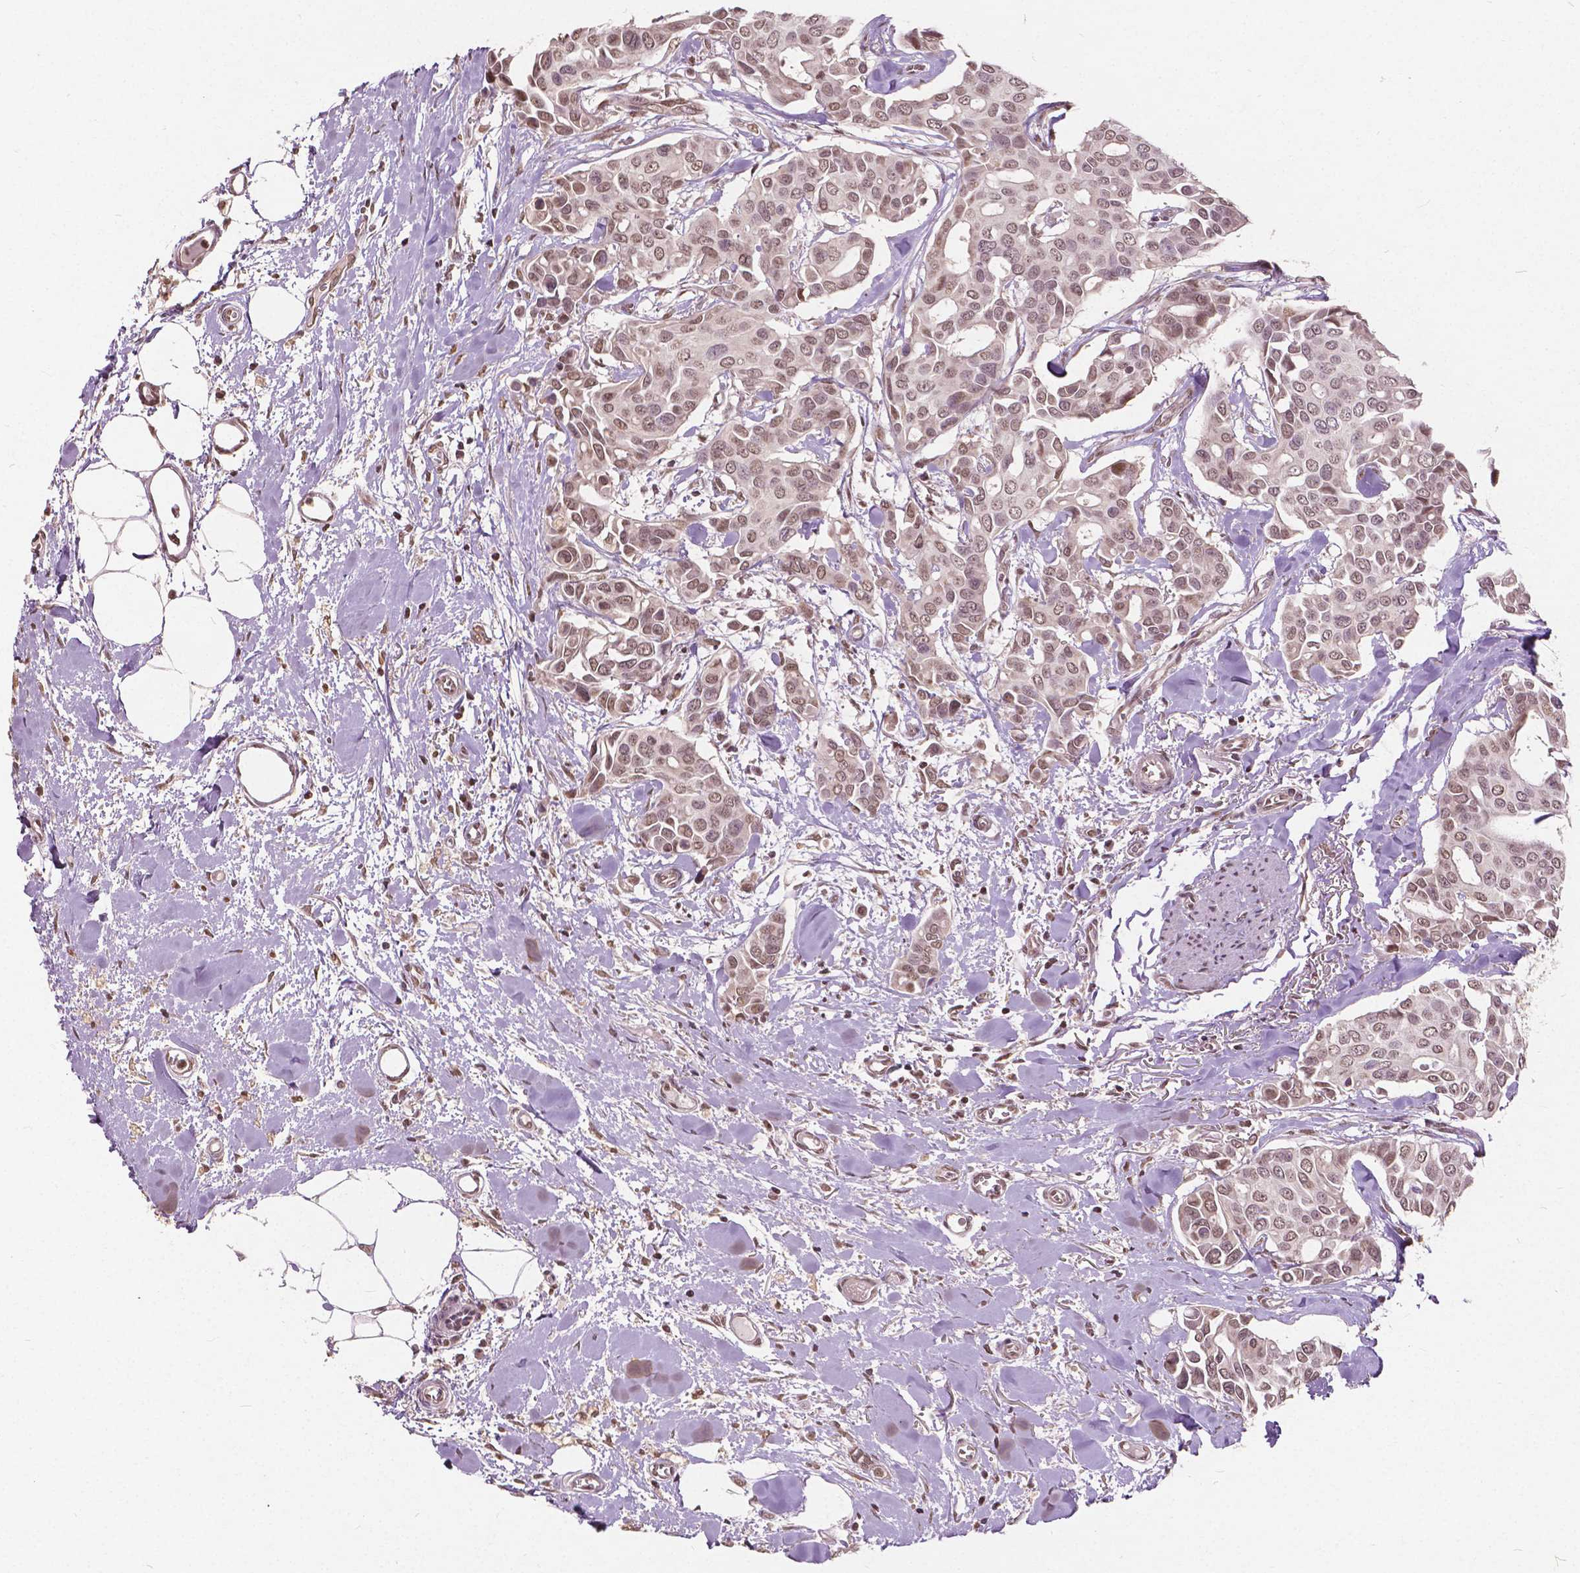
{"staining": {"intensity": "moderate", "quantity": ">75%", "location": "nuclear"}, "tissue": "breast cancer", "cell_type": "Tumor cells", "image_type": "cancer", "snomed": [{"axis": "morphology", "description": "Duct carcinoma"}, {"axis": "topography", "description": "Breast"}], "caption": "High-power microscopy captured an immunohistochemistry (IHC) micrograph of breast cancer, revealing moderate nuclear expression in about >75% of tumor cells. (Stains: DAB in brown, nuclei in blue, Microscopy: brightfield microscopy at high magnification).", "gene": "HOXA10", "patient": {"sex": "female", "age": 54}}